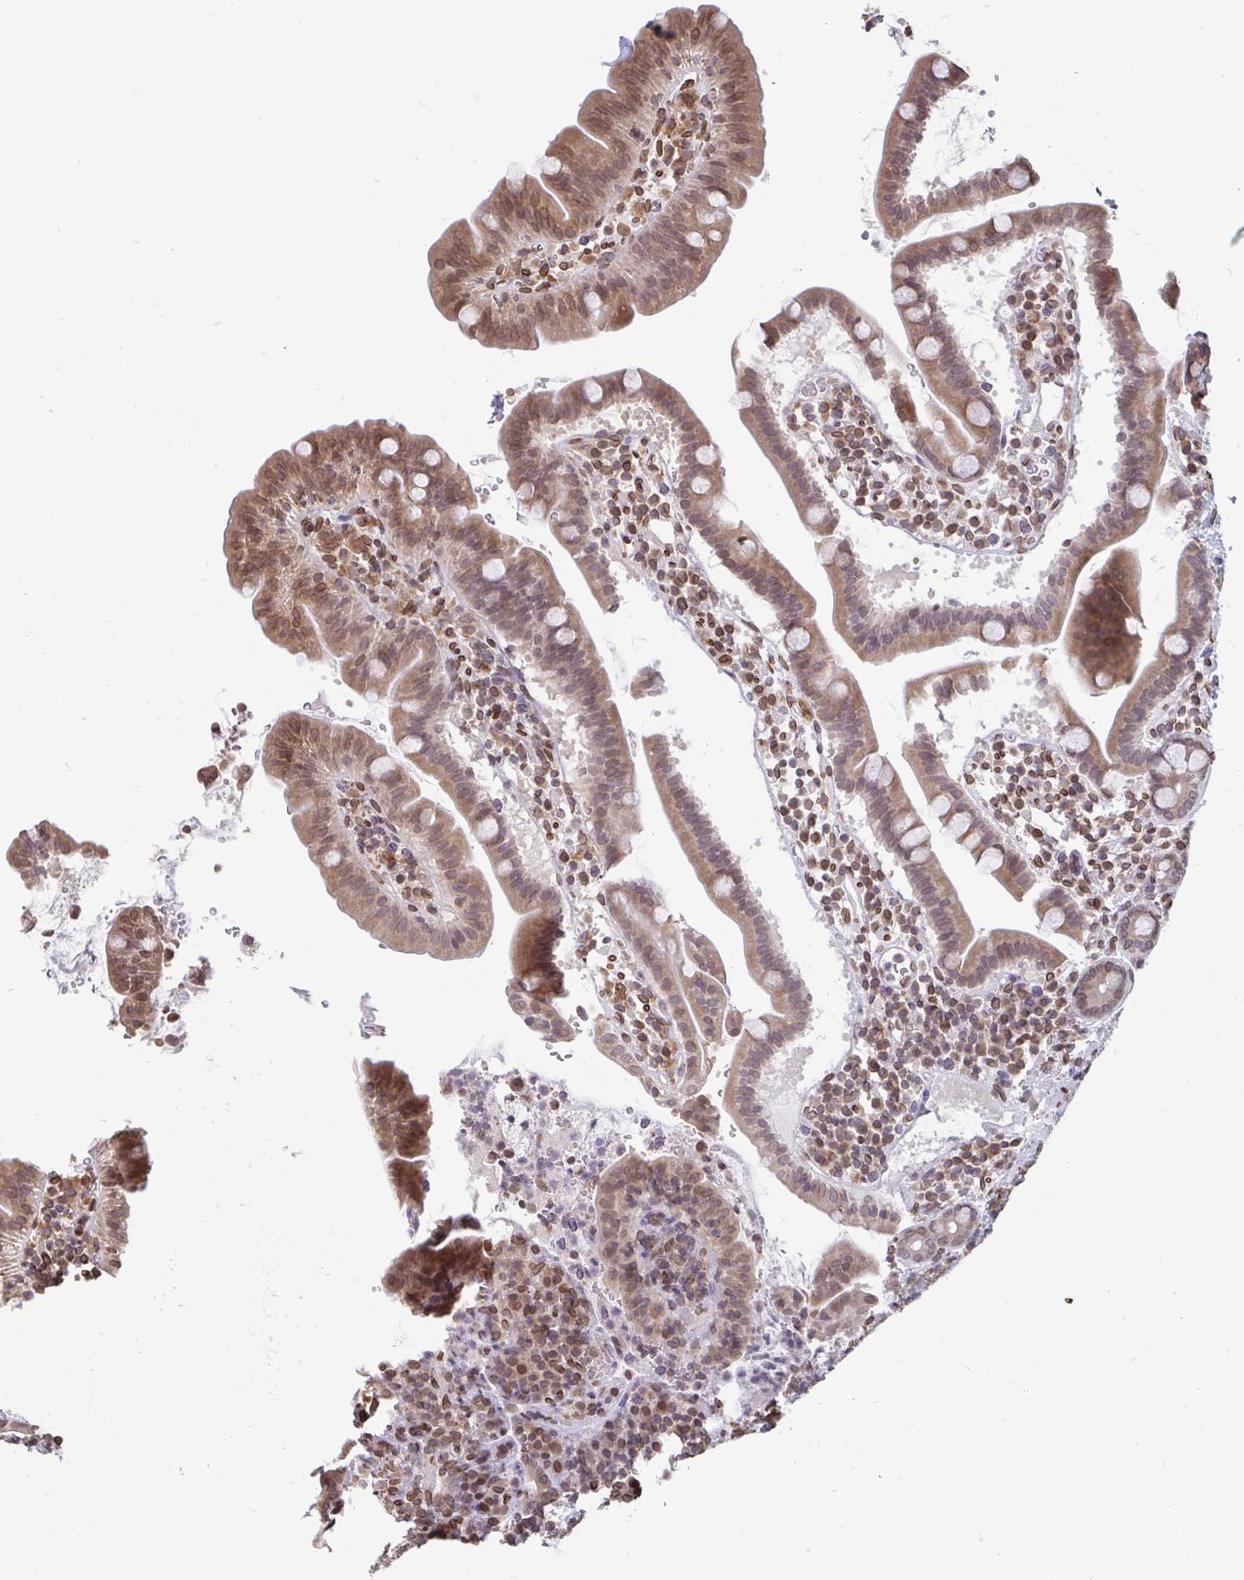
{"staining": {"intensity": "moderate", "quantity": ">75%", "location": "cytoplasmic/membranous,nuclear"}, "tissue": "small intestine", "cell_type": "Glandular cells", "image_type": "normal", "snomed": [{"axis": "morphology", "description": "Normal tissue, NOS"}, {"axis": "topography", "description": "Small intestine"}], "caption": "Glandular cells display medium levels of moderate cytoplasmic/membranous,nuclear positivity in approximately >75% of cells in benign small intestine.", "gene": "EMD", "patient": {"sex": "male", "age": 26}}